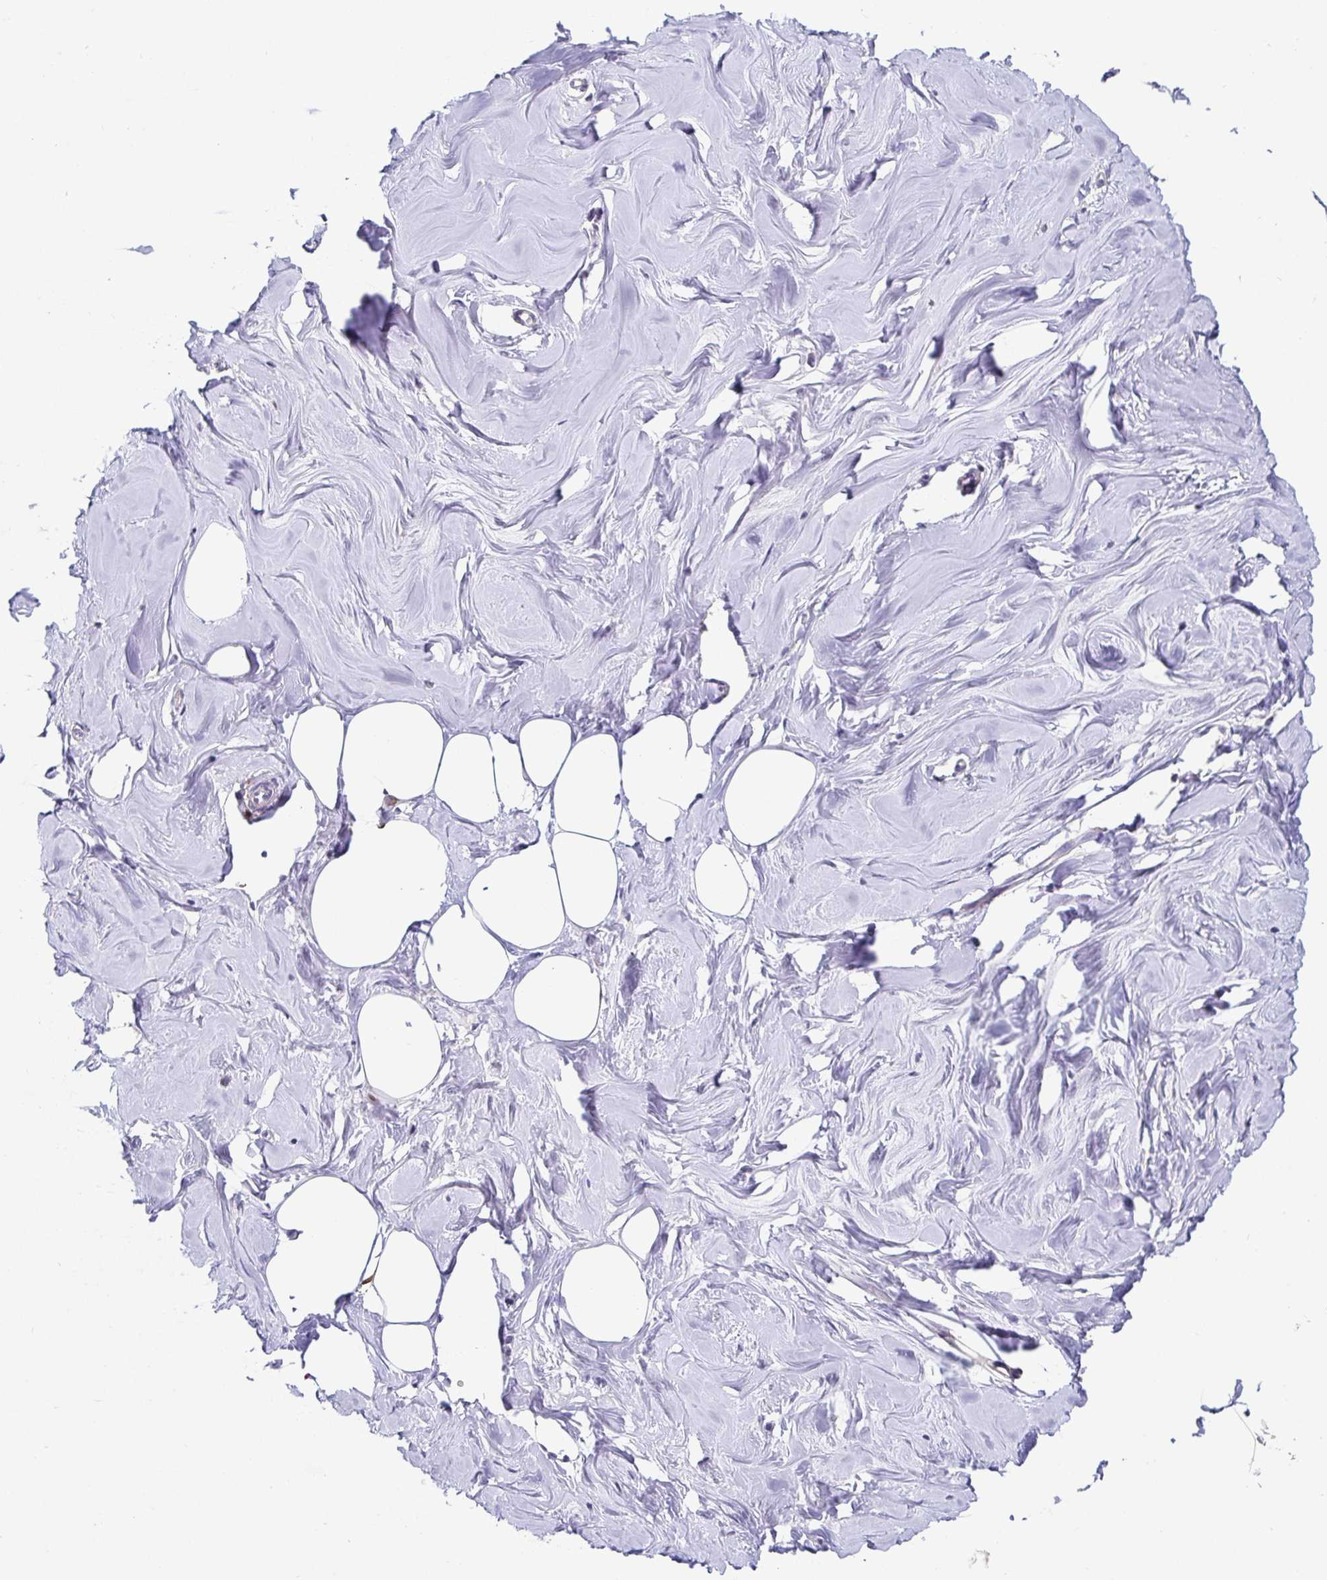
{"staining": {"intensity": "moderate", "quantity": "25%-75%", "location": "cytoplasmic/membranous"}, "tissue": "breast", "cell_type": "Adipocytes", "image_type": "normal", "snomed": [{"axis": "morphology", "description": "Normal tissue, NOS"}, {"axis": "topography", "description": "Breast"}], "caption": "Protein expression analysis of benign breast exhibits moderate cytoplasmic/membranous staining in about 25%-75% of adipocytes.", "gene": "PIWIL3", "patient": {"sex": "female", "age": 27}}